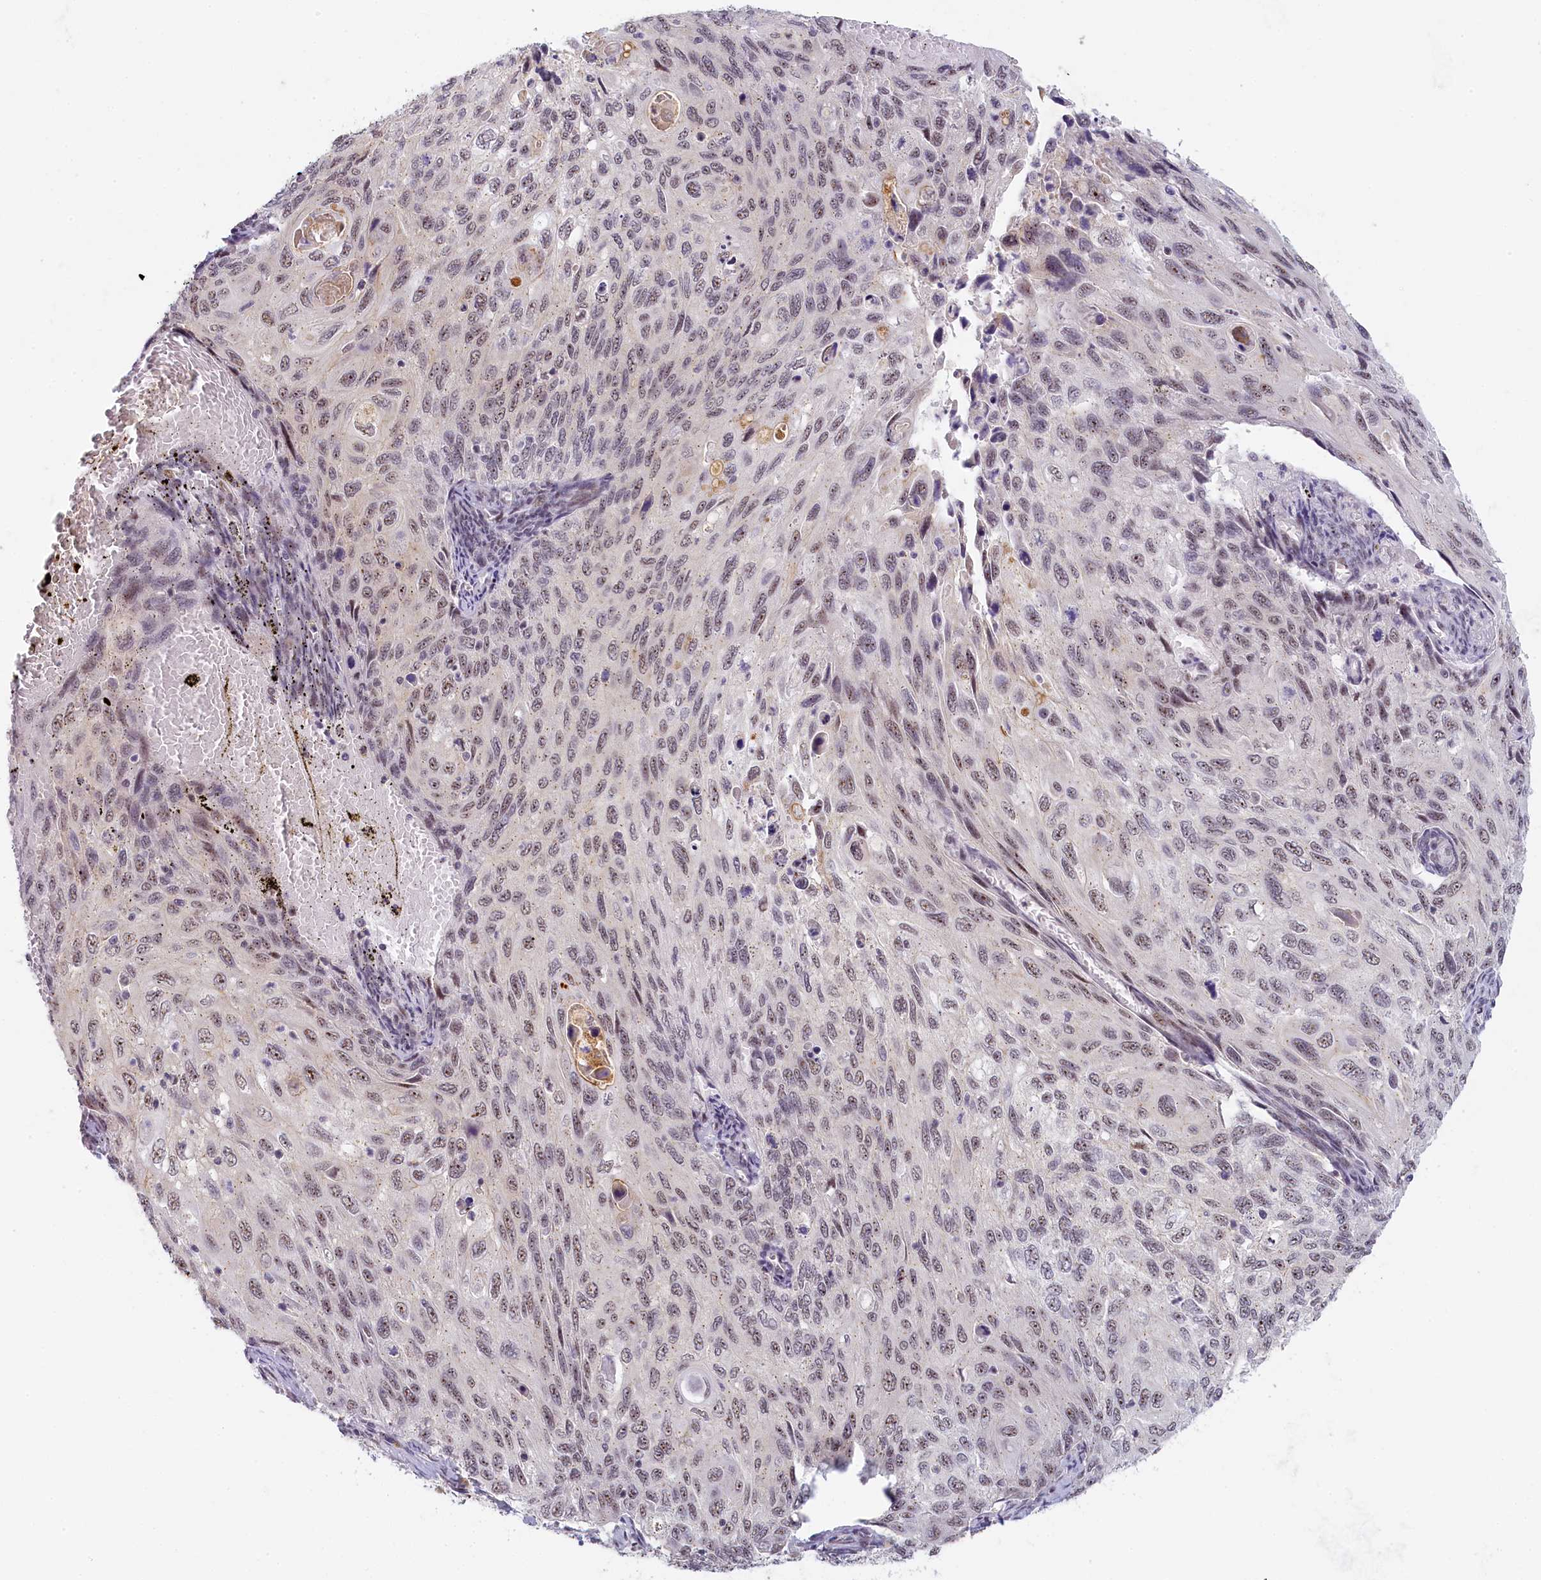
{"staining": {"intensity": "moderate", "quantity": "<25%", "location": "nuclear"}, "tissue": "cervical cancer", "cell_type": "Tumor cells", "image_type": "cancer", "snomed": [{"axis": "morphology", "description": "Squamous cell carcinoma, NOS"}, {"axis": "topography", "description": "Cervix"}], "caption": "Cervical squamous cell carcinoma stained with a protein marker exhibits moderate staining in tumor cells.", "gene": "SEC31B", "patient": {"sex": "female", "age": 70}}